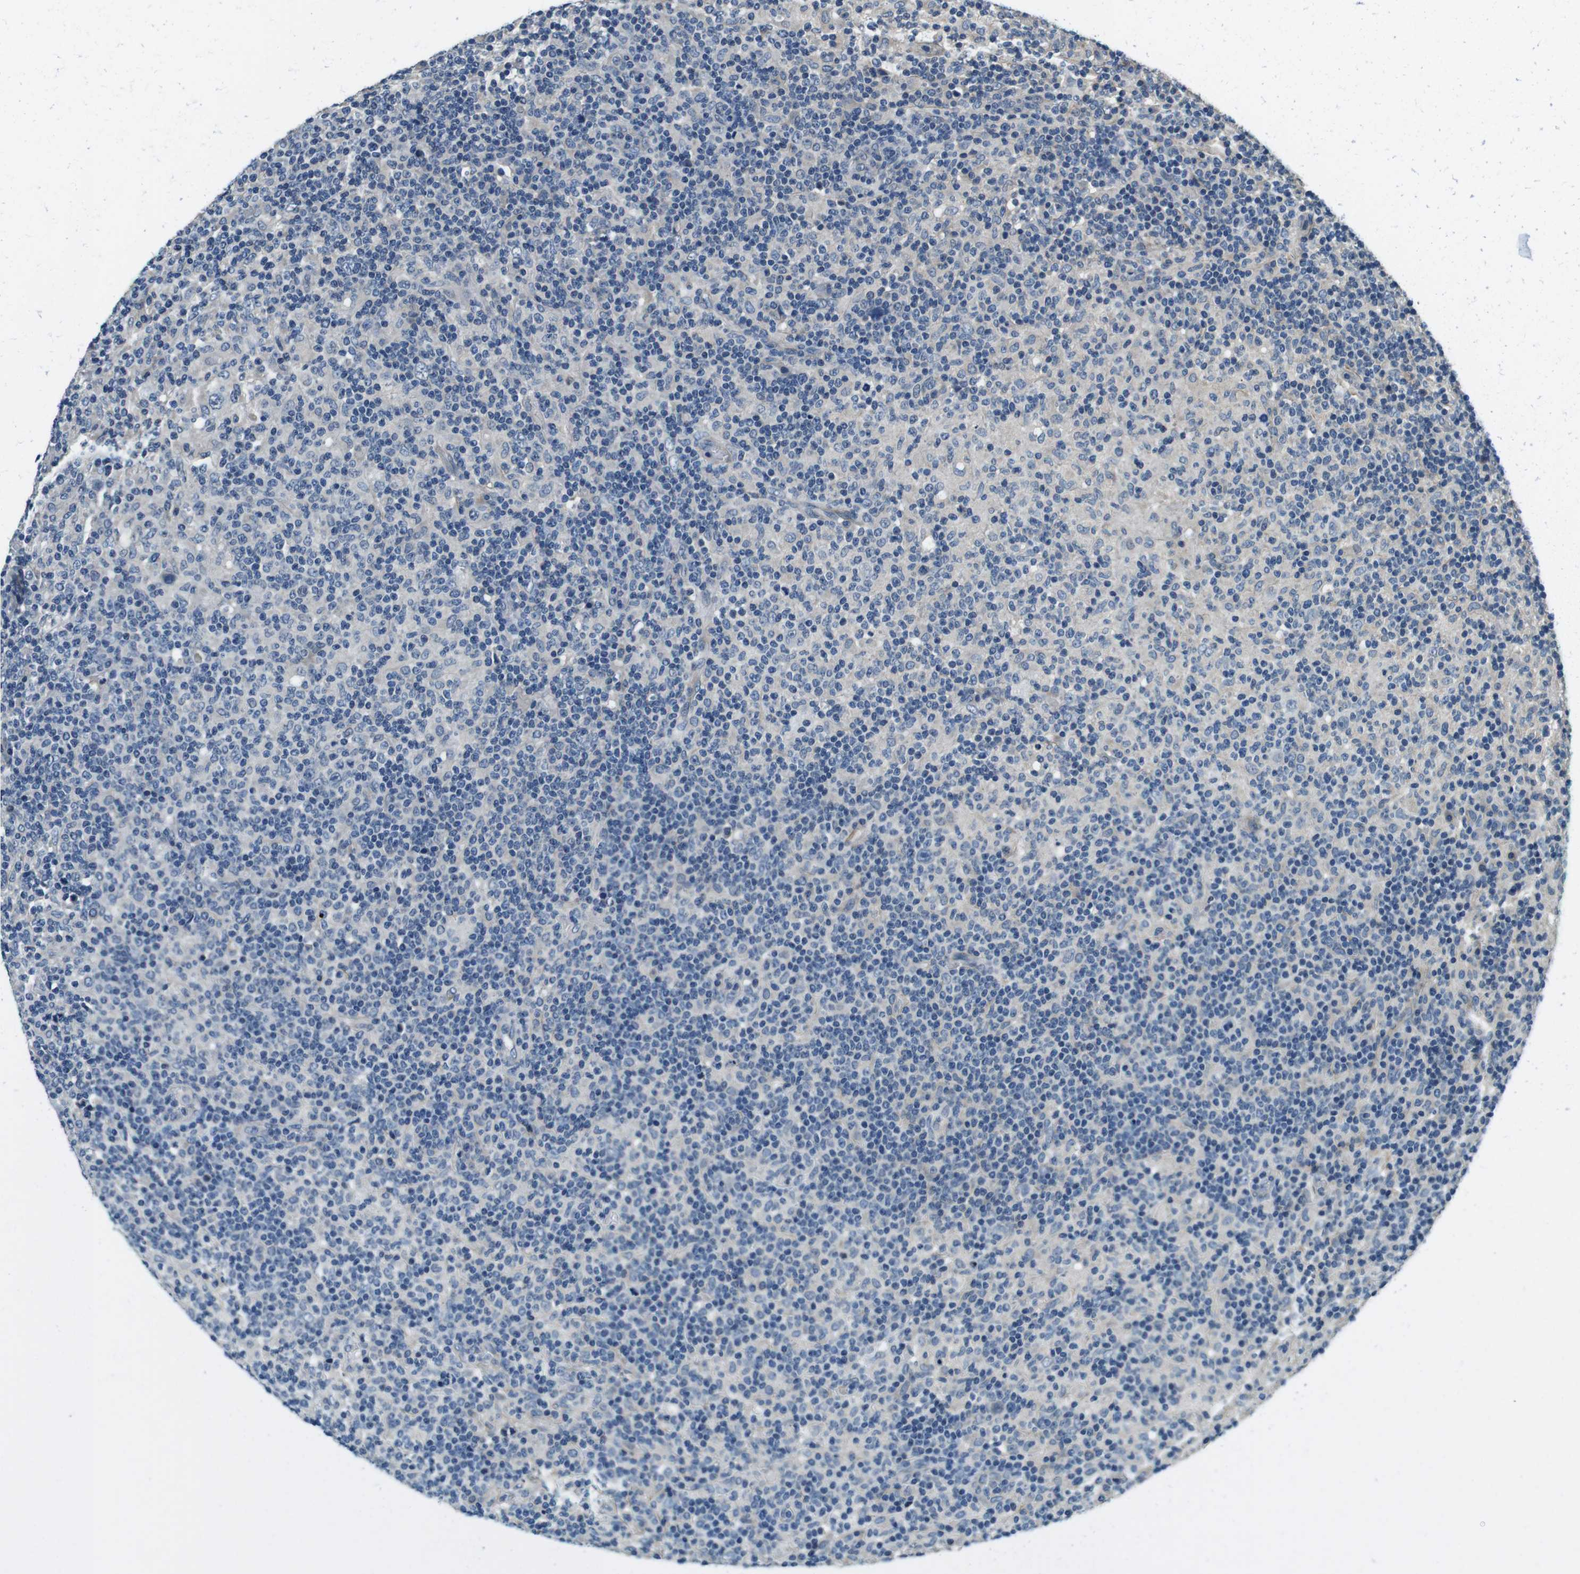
{"staining": {"intensity": "negative", "quantity": "none", "location": "none"}, "tissue": "lymphoma", "cell_type": "Tumor cells", "image_type": "cancer", "snomed": [{"axis": "morphology", "description": "Hodgkin's disease, NOS"}, {"axis": "topography", "description": "Lymph node"}], "caption": "The IHC micrograph has no significant expression in tumor cells of Hodgkin's disease tissue.", "gene": "DTNA", "patient": {"sex": "male", "age": 70}}